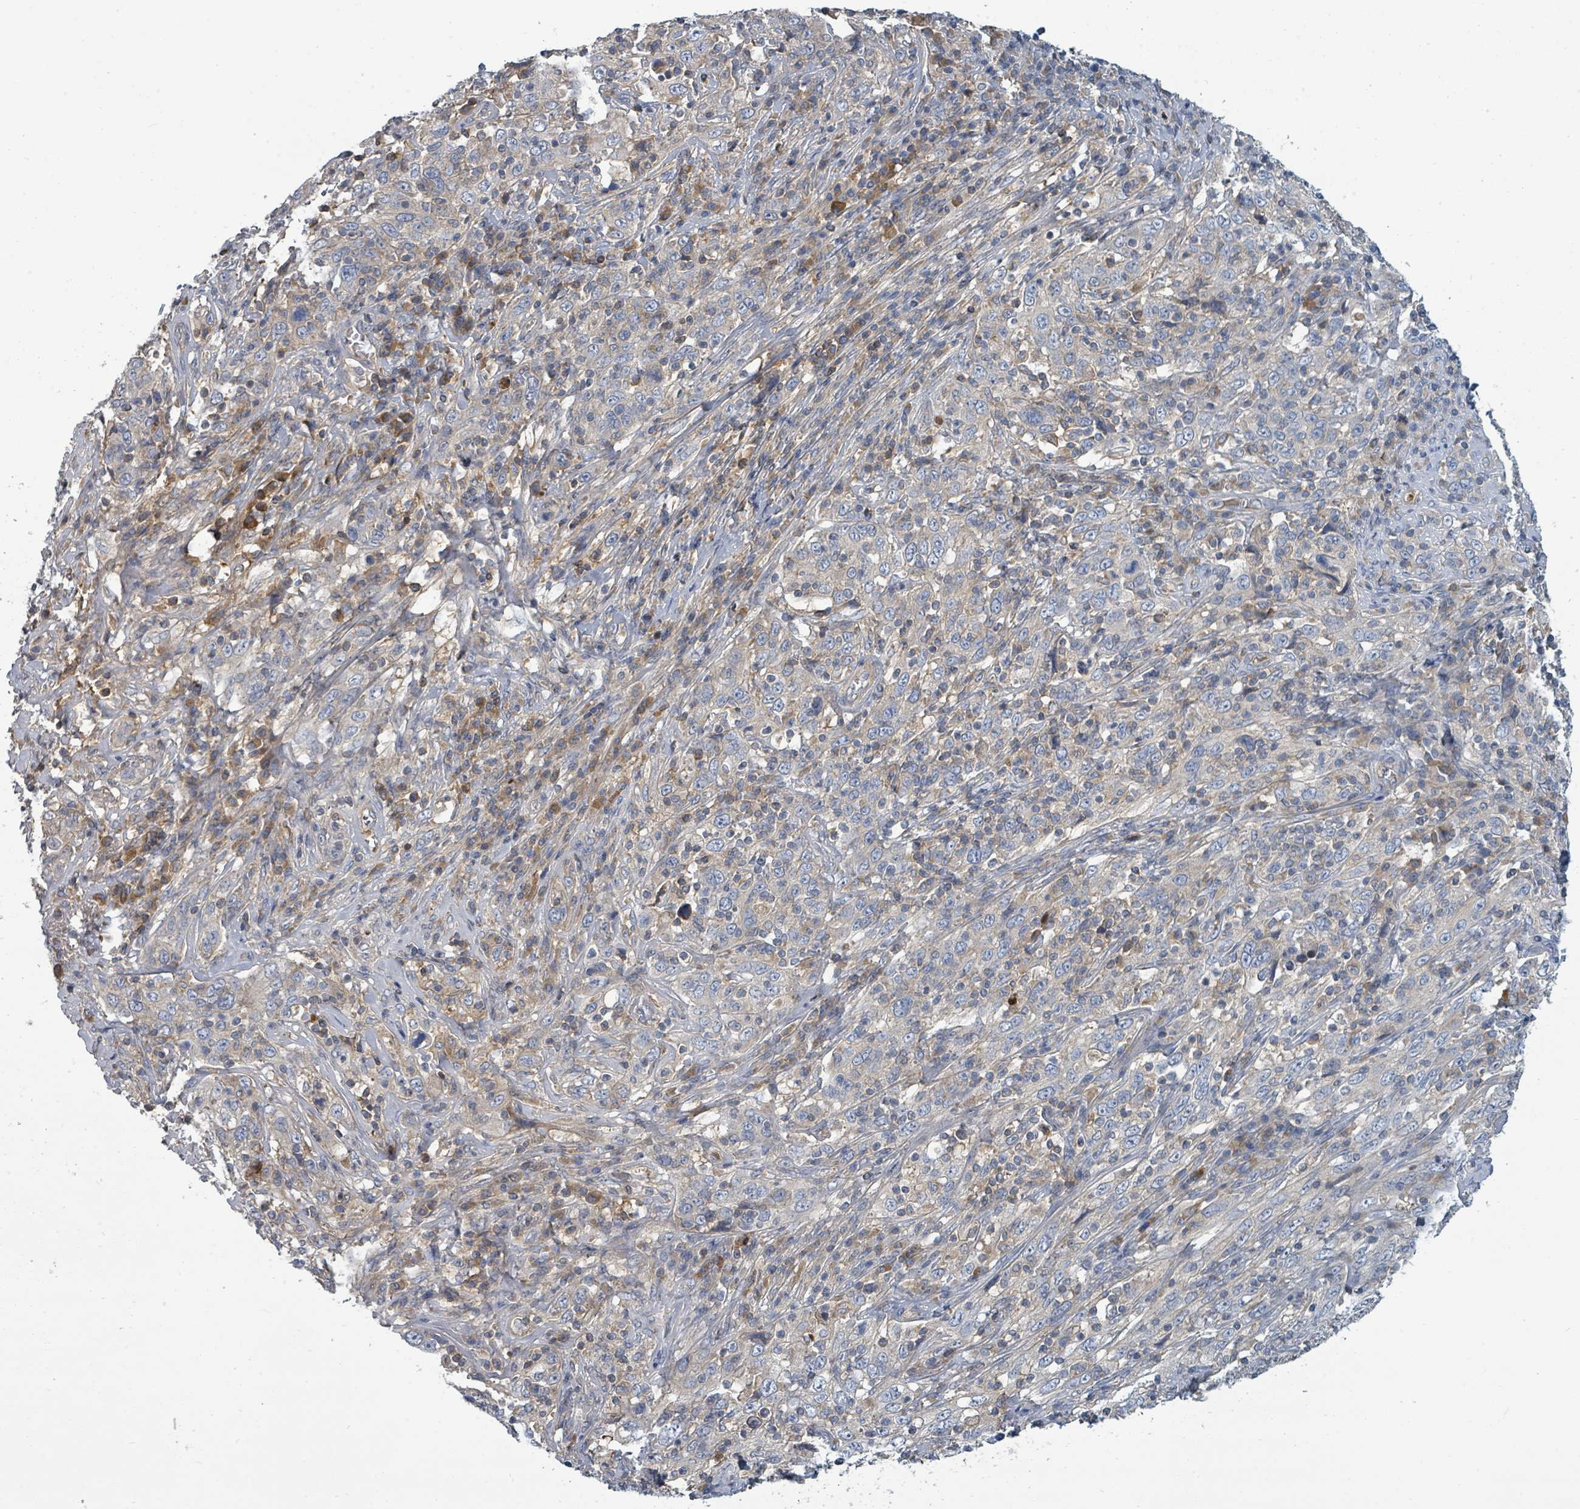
{"staining": {"intensity": "negative", "quantity": "none", "location": "none"}, "tissue": "cervical cancer", "cell_type": "Tumor cells", "image_type": "cancer", "snomed": [{"axis": "morphology", "description": "Squamous cell carcinoma, NOS"}, {"axis": "topography", "description": "Cervix"}], "caption": "Tumor cells show no significant positivity in cervical cancer (squamous cell carcinoma).", "gene": "SLC25A23", "patient": {"sex": "female", "age": 46}}